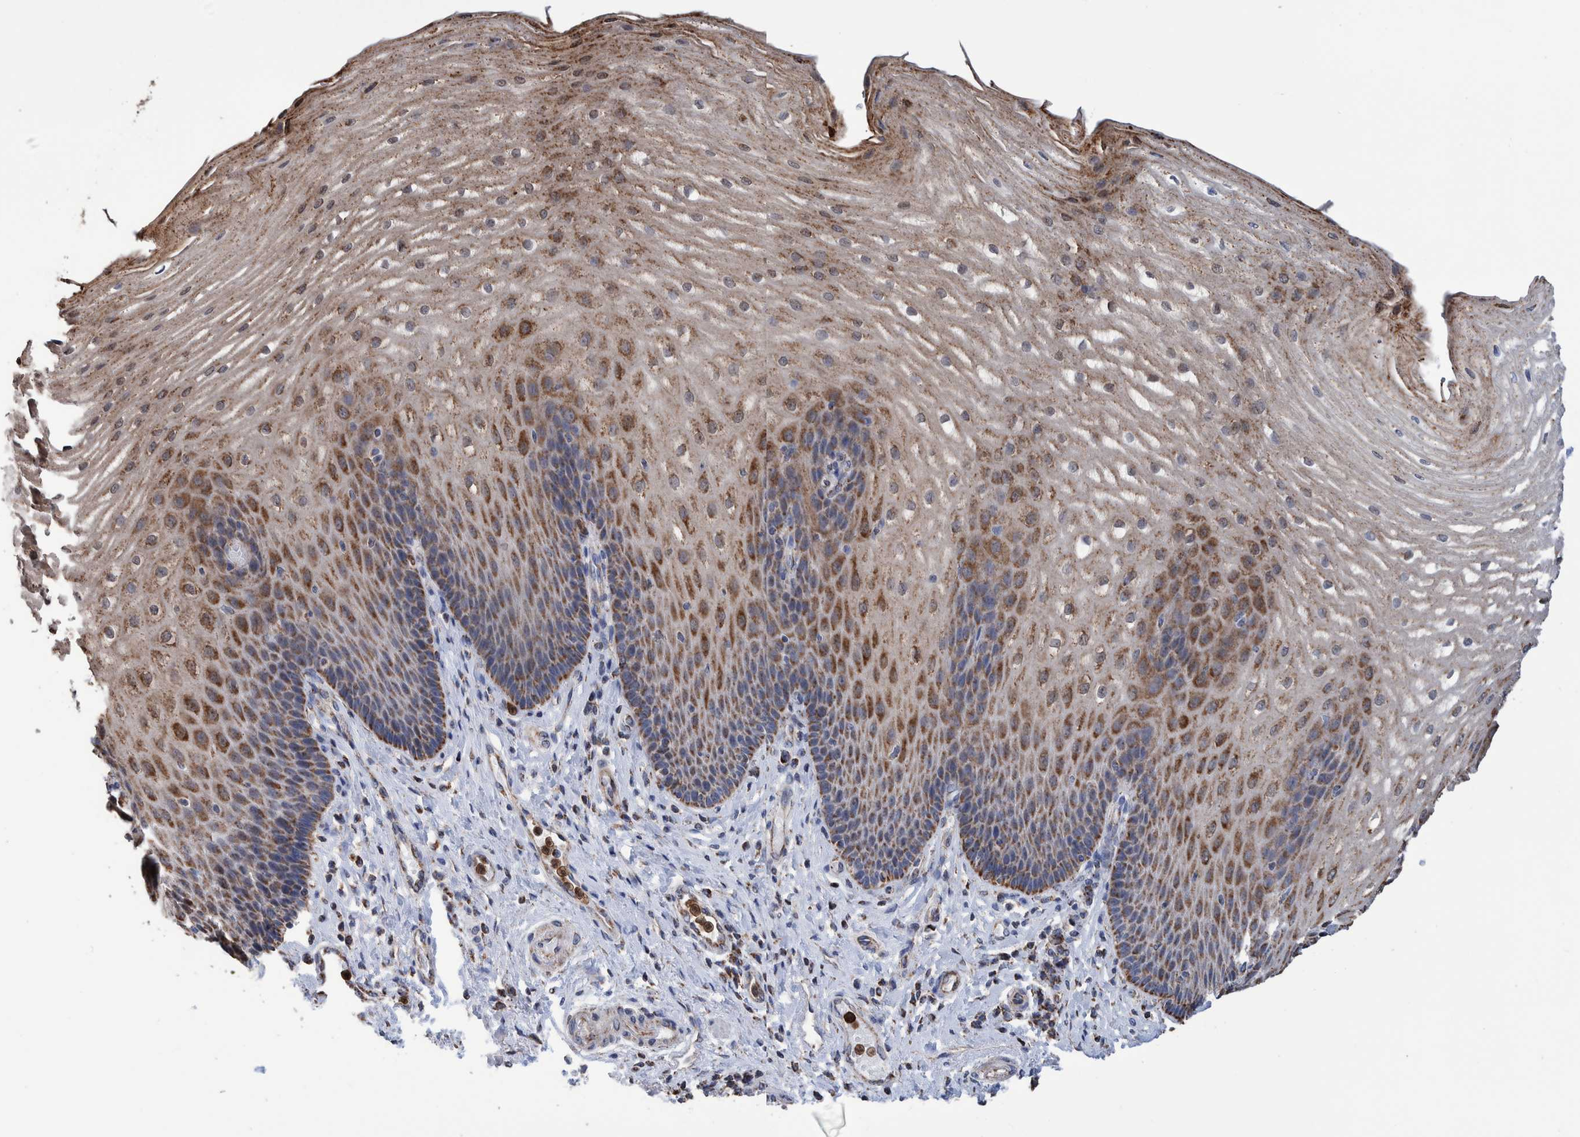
{"staining": {"intensity": "moderate", "quantity": ">75%", "location": "cytoplasmic/membranous"}, "tissue": "esophagus", "cell_type": "Squamous epithelial cells", "image_type": "normal", "snomed": [{"axis": "morphology", "description": "Normal tissue, NOS"}, {"axis": "topography", "description": "Esophagus"}], "caption": "Immunohistochemical staining of benign human esophagus demonstrates >75% levels of moderate cytoplasmic/membranous protein staining in approximately >75% of squamous epithelial cells.", "gene": "DECR1", "patient": {"sex": "male", "age": 54}}